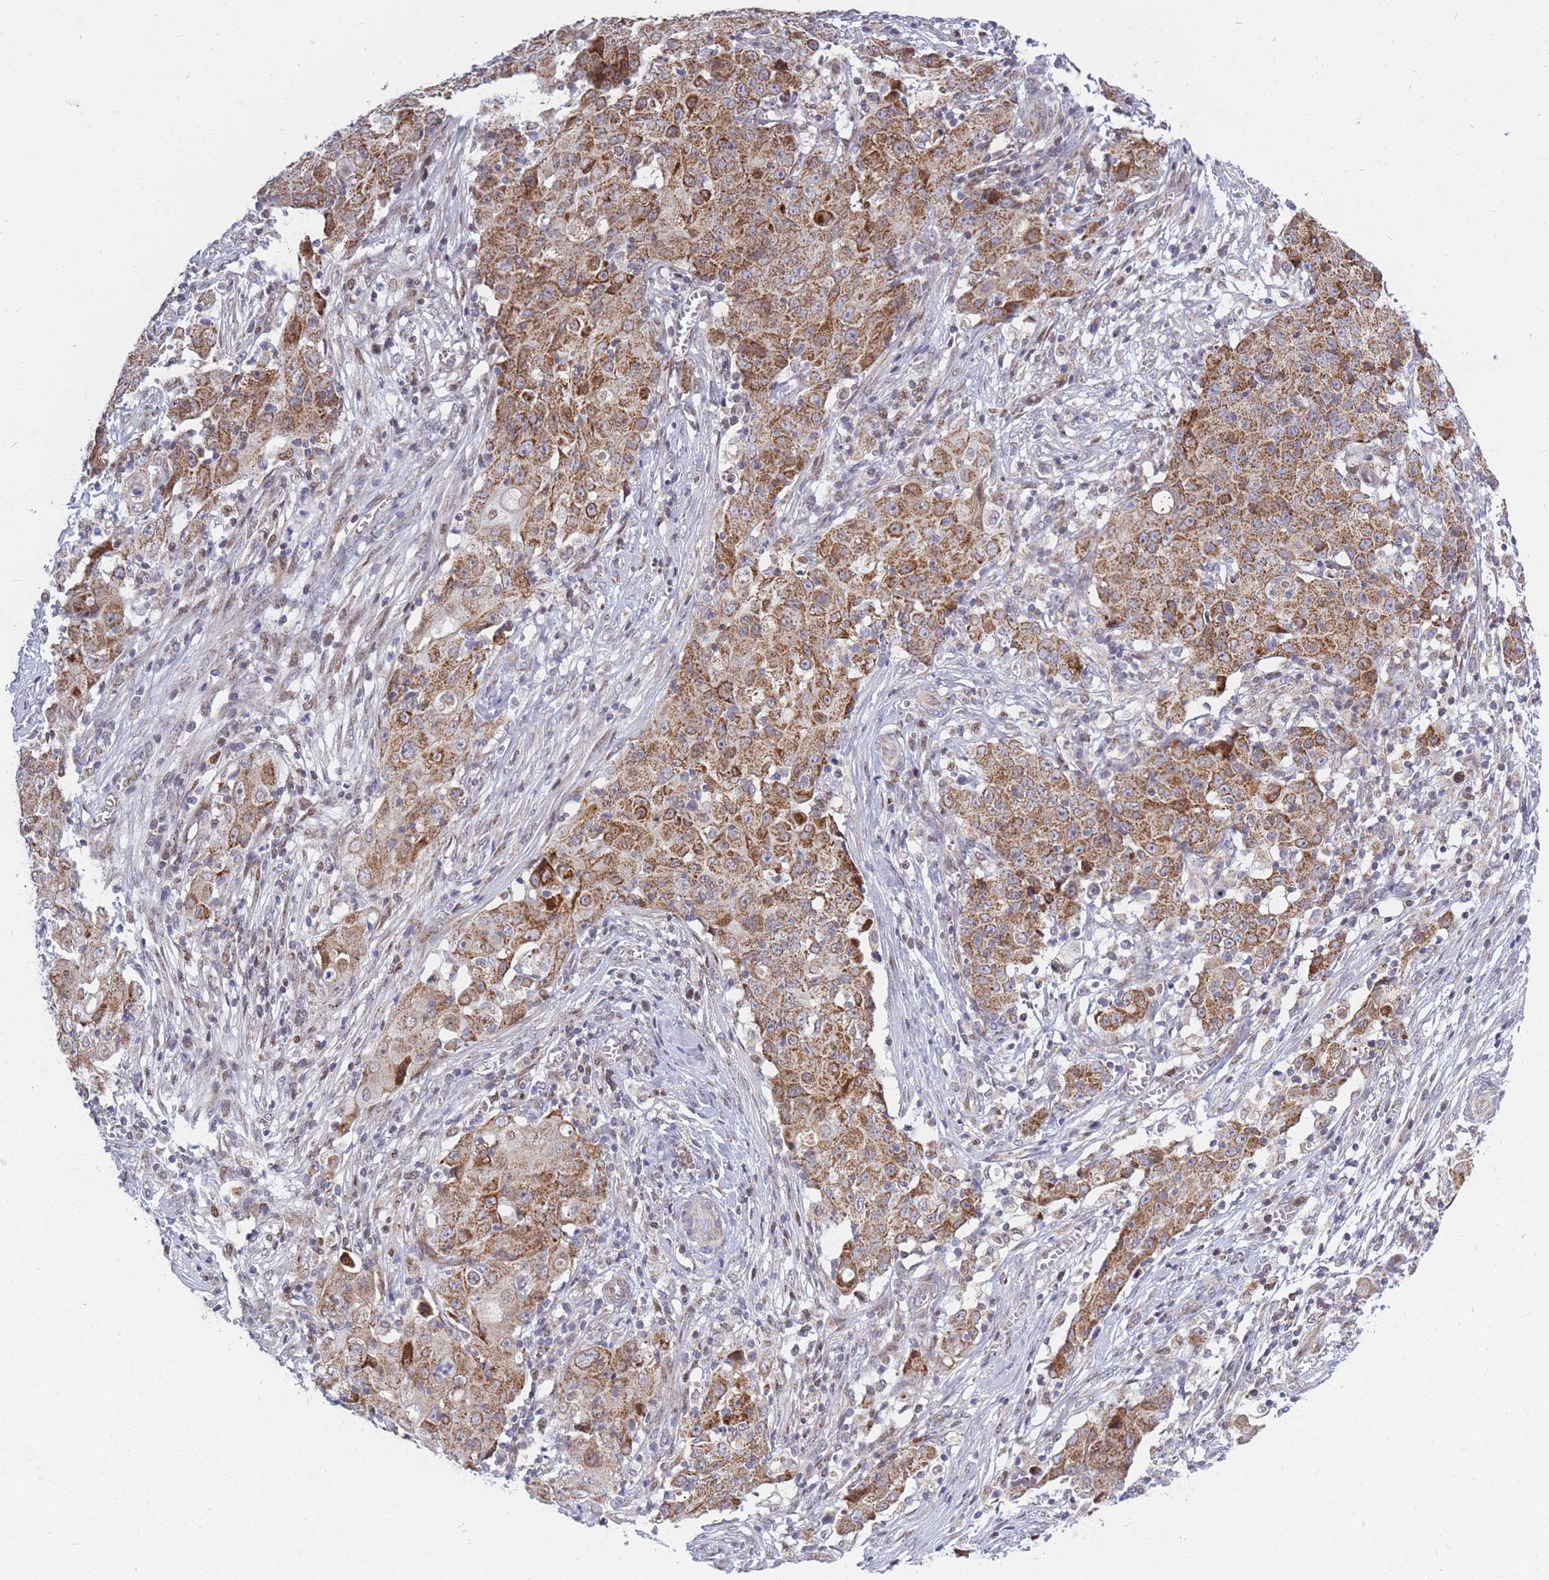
{"staining": {"intensity": "strong", "quantity": ">75%", "location": "cytoplasmic/membranous"}, "tissue": "ovarian cancer", "cell_type": "Tumor cells", "image_type": "cancer", "snomed": [{"axis": "morphology", "description": "Carcinoma, endometroid"}, {"axis": "topography", "description": "Ovary"}], "caption": "IHC (DAB) staining of human ovarian cancer (endometroid carcinoma) exhibits strong cytoplasmic/membranous protein staining in about >75% of tumor cells.", "gene": "MOB4", "patient": {"sex": "female", "age": 42}}